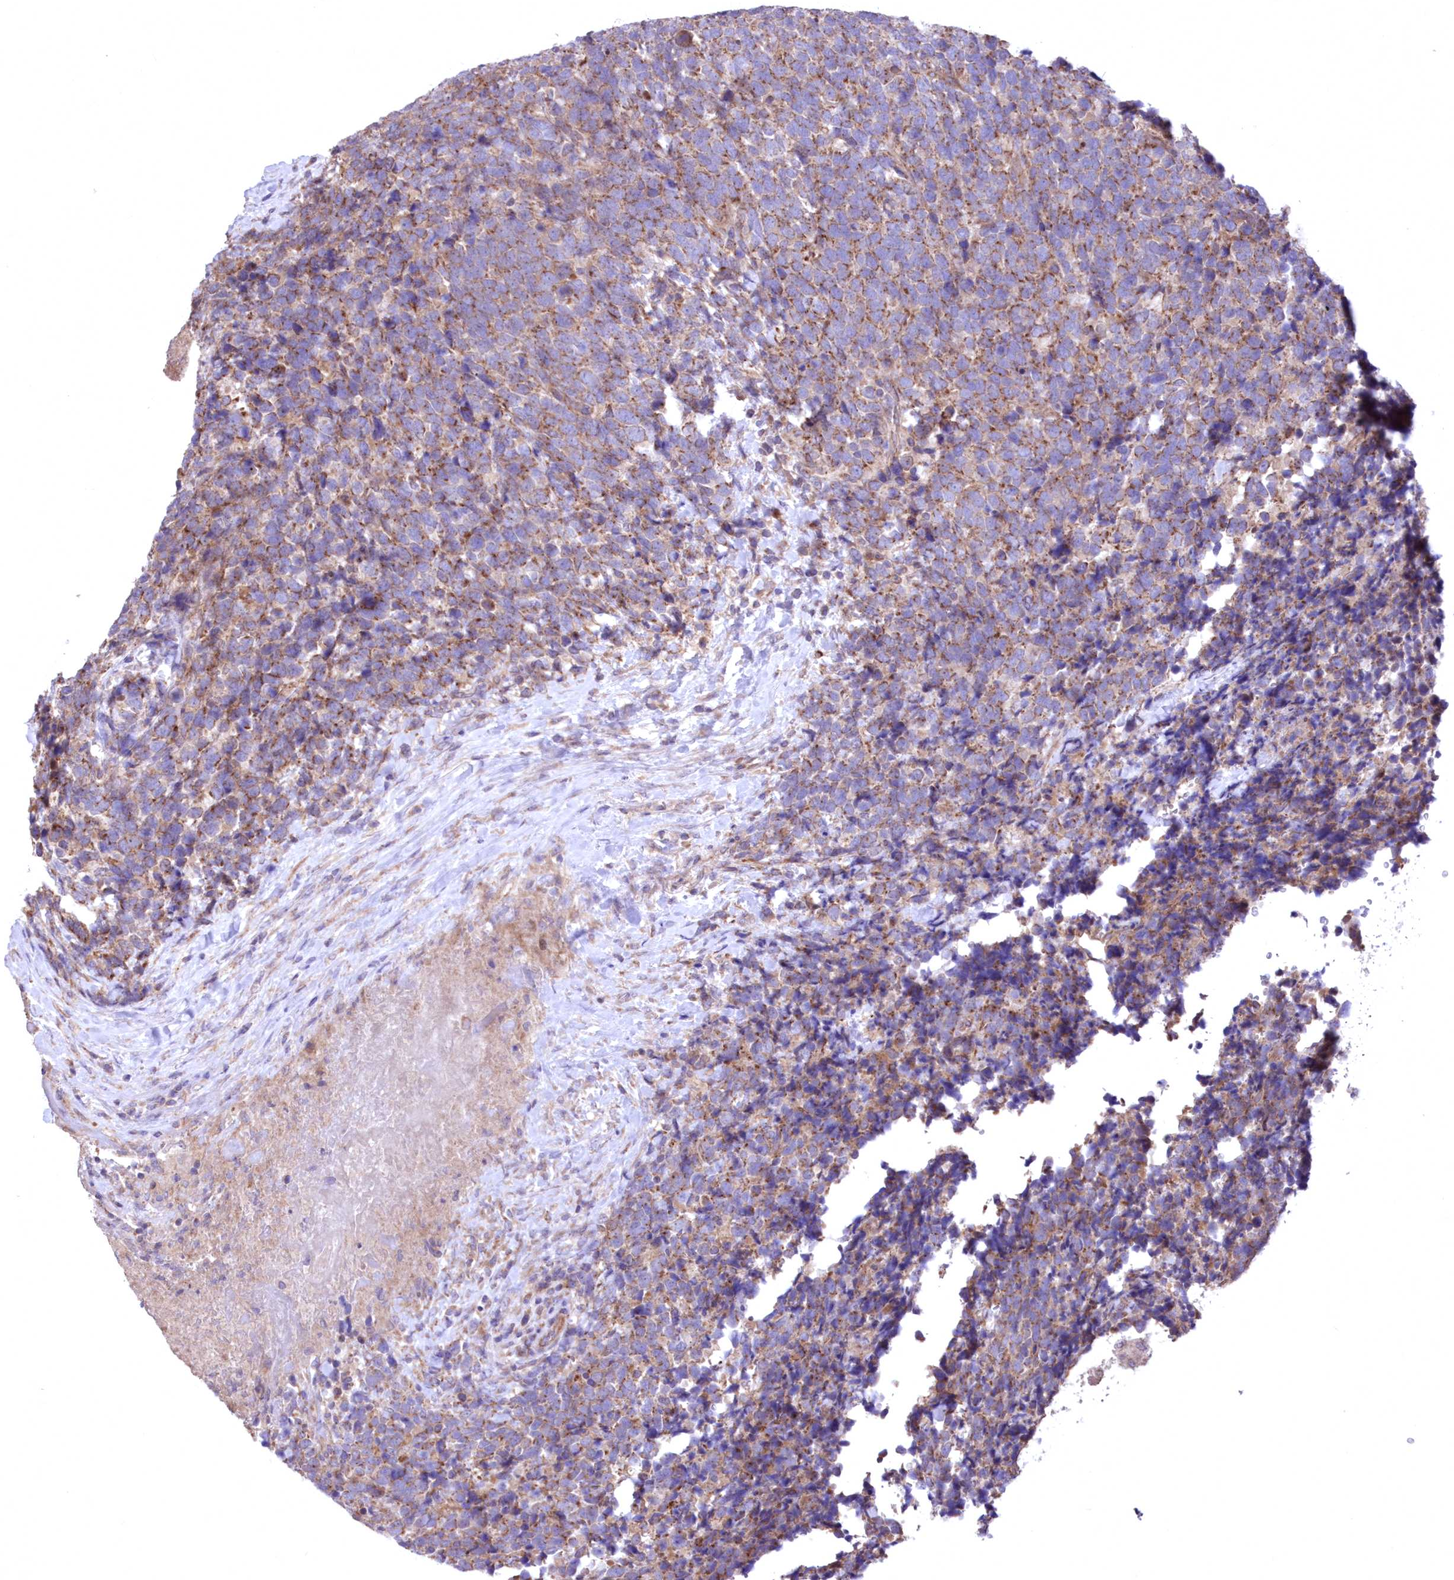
{"staining": {"intensity": "moderate", "quantity": ">75%", "location": "cytoplasmic/membranous"}, "tissue": "urothelial cancer", "cell_type": "Tumor cells", "image_type": "cancer", "snomed": [{"axis": "morphology", "description": "Urothelial carcinoma, High grade"}, {"axis": "topography", "description": "Urinary bladder"}], "caption": "The immunohistochemical stain shows moderate cytoplasmic/membranous positivity in tumor cells of urothelial carcinoma (high-grade) tissue.", "gene": "MTRF1L", "patient": {"sex": "female", "age": 82}}